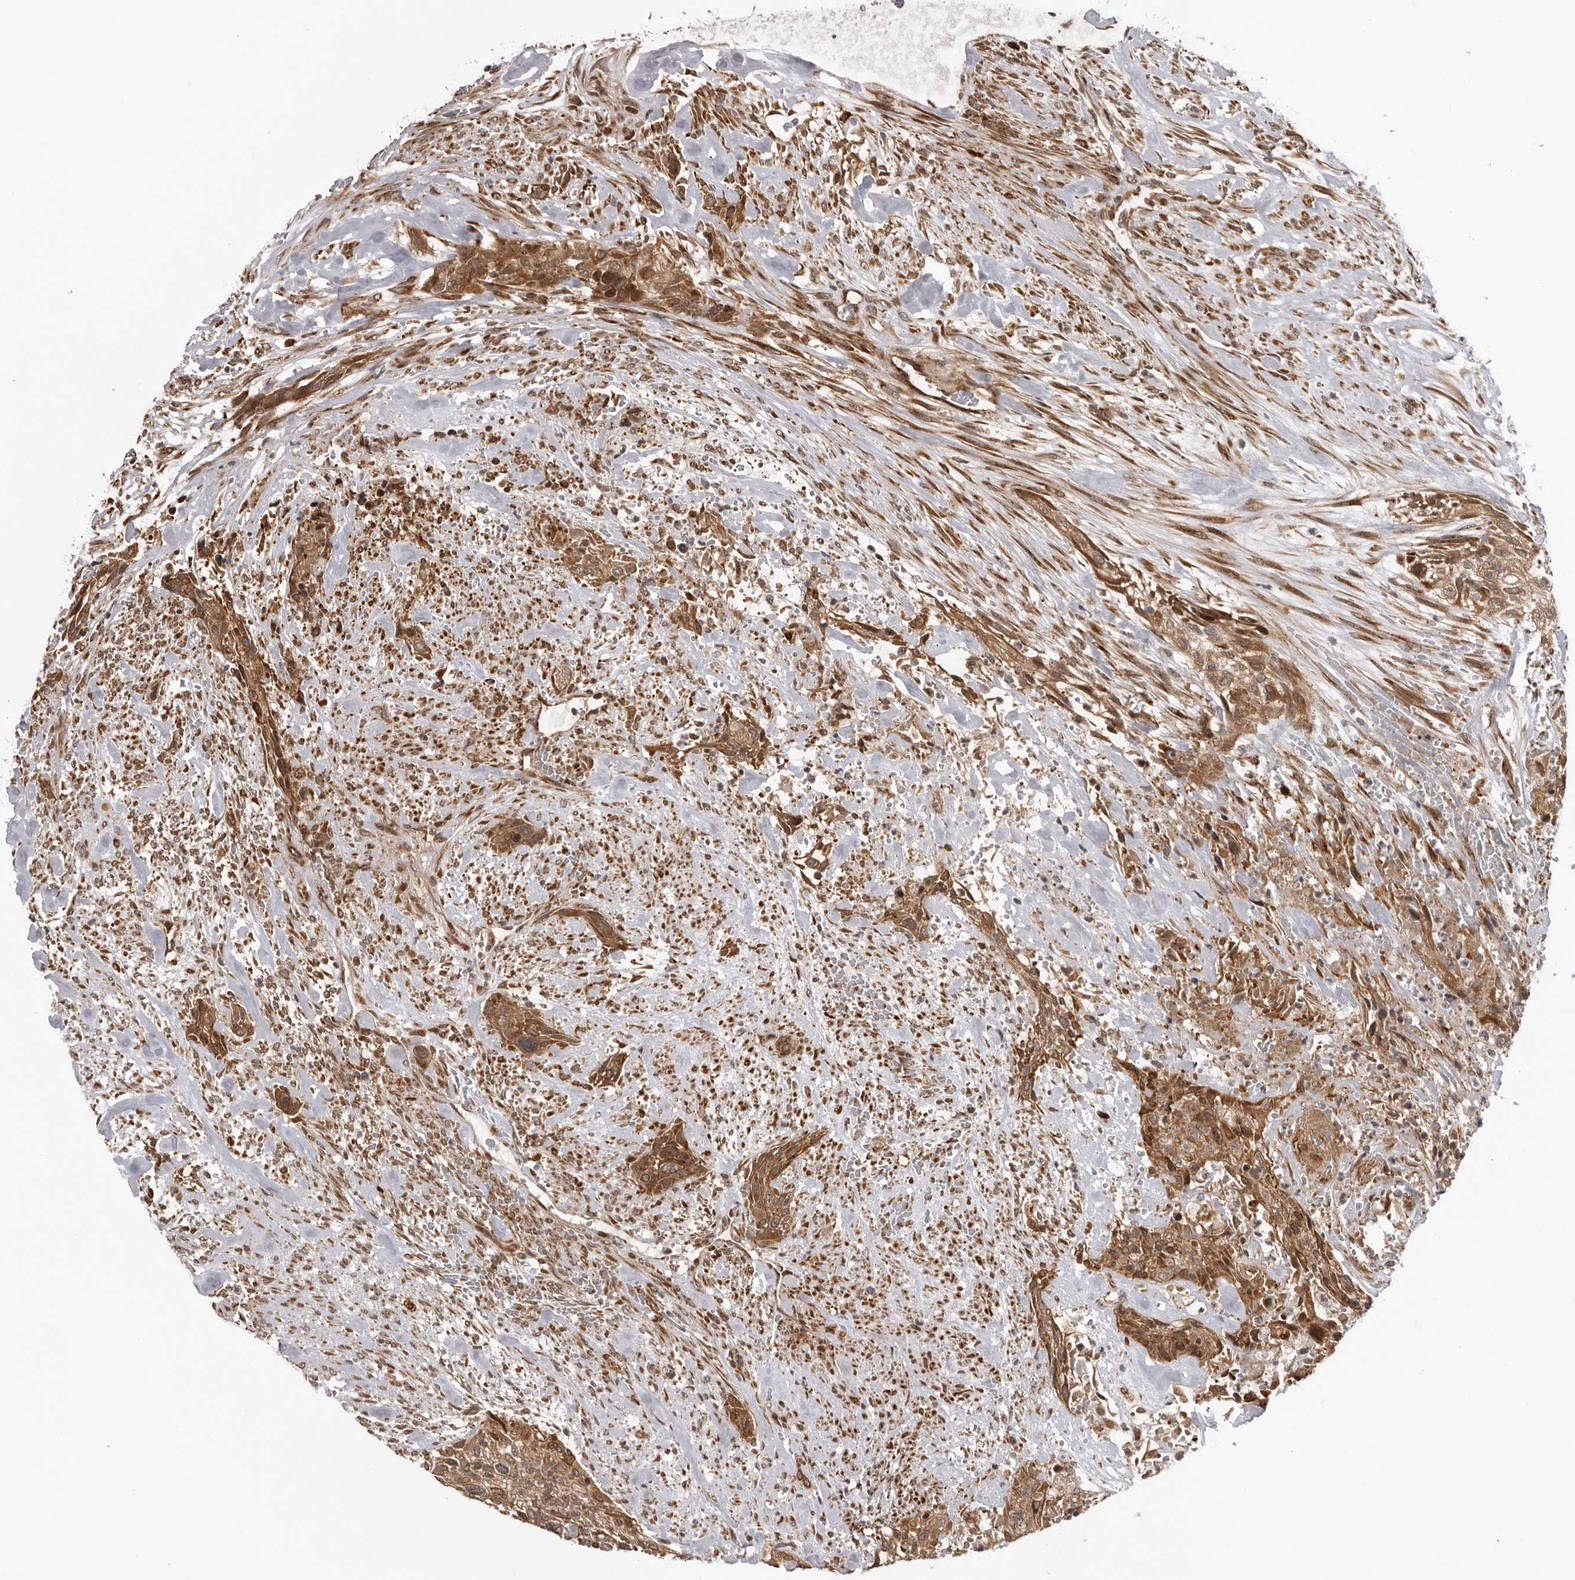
{"staining": {"intensity": "moderate", "quantity": ">75%", "location": "cytoplasmic/membranous,nuclear"}, "tissue": "urothelial cancer", "cell_type": "Tumor cells", "image_type": "cancer", "snomed": [{"axis": "morphology", "description": "Urothelial carcinoma, High grade"}, {"axis": "topography", "description": "Urinary bladder"}], "caption": "This image reveals immunohistochemistry (IHC) staining of urothelial cancer, with medium moderate cytoplasmic/membranous and nuclear expression in approximately >75% of tumor cells.", "gene": "DNAH14", "patient": {"sex": "male", "age": 35}}